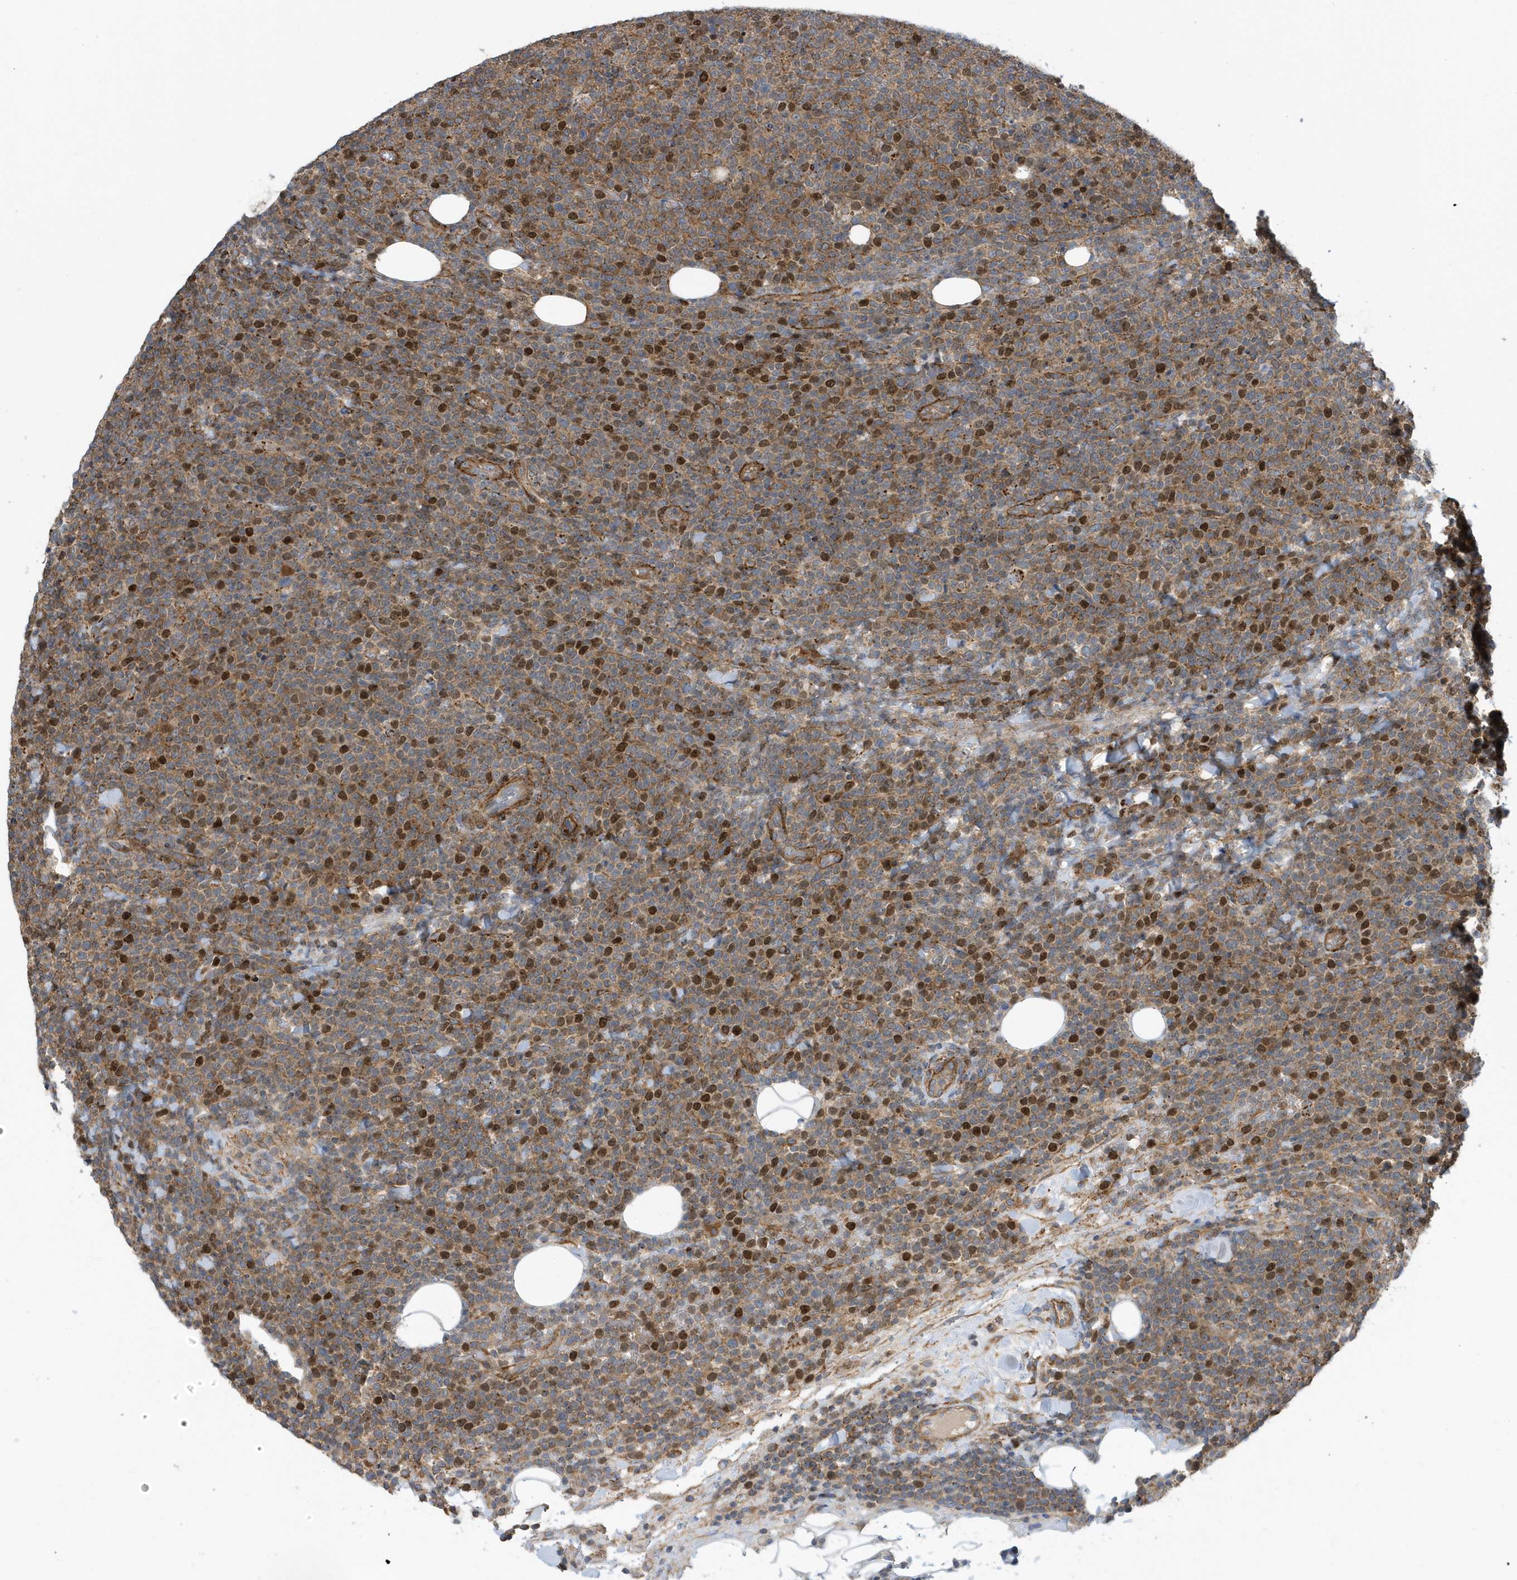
{"staining": {"intensity": "strong", "quantity": "25%-75%", "location": "cytoplasmic/membranous,nuclear"}, "tissue": "lymphoma", "cell_type": "Tumor cells", "image_type": "cancer", "snomed": [{"axis": "morphology", "description": "Malignant lymphoma, non-Hodgkin's type, High grade"}, {"axis": "topography", "description": "Lymph node"}], "caption": "Immunohistochemical staining of high-grade malignant lymphoma, non-Hodgkin's type shows strong cytoplasmic/membranous and nuclear protein staining in about 25%-75% of tumor cells.", "gene": "HRH4", "patient": {"sex": "male", "age": 61}}